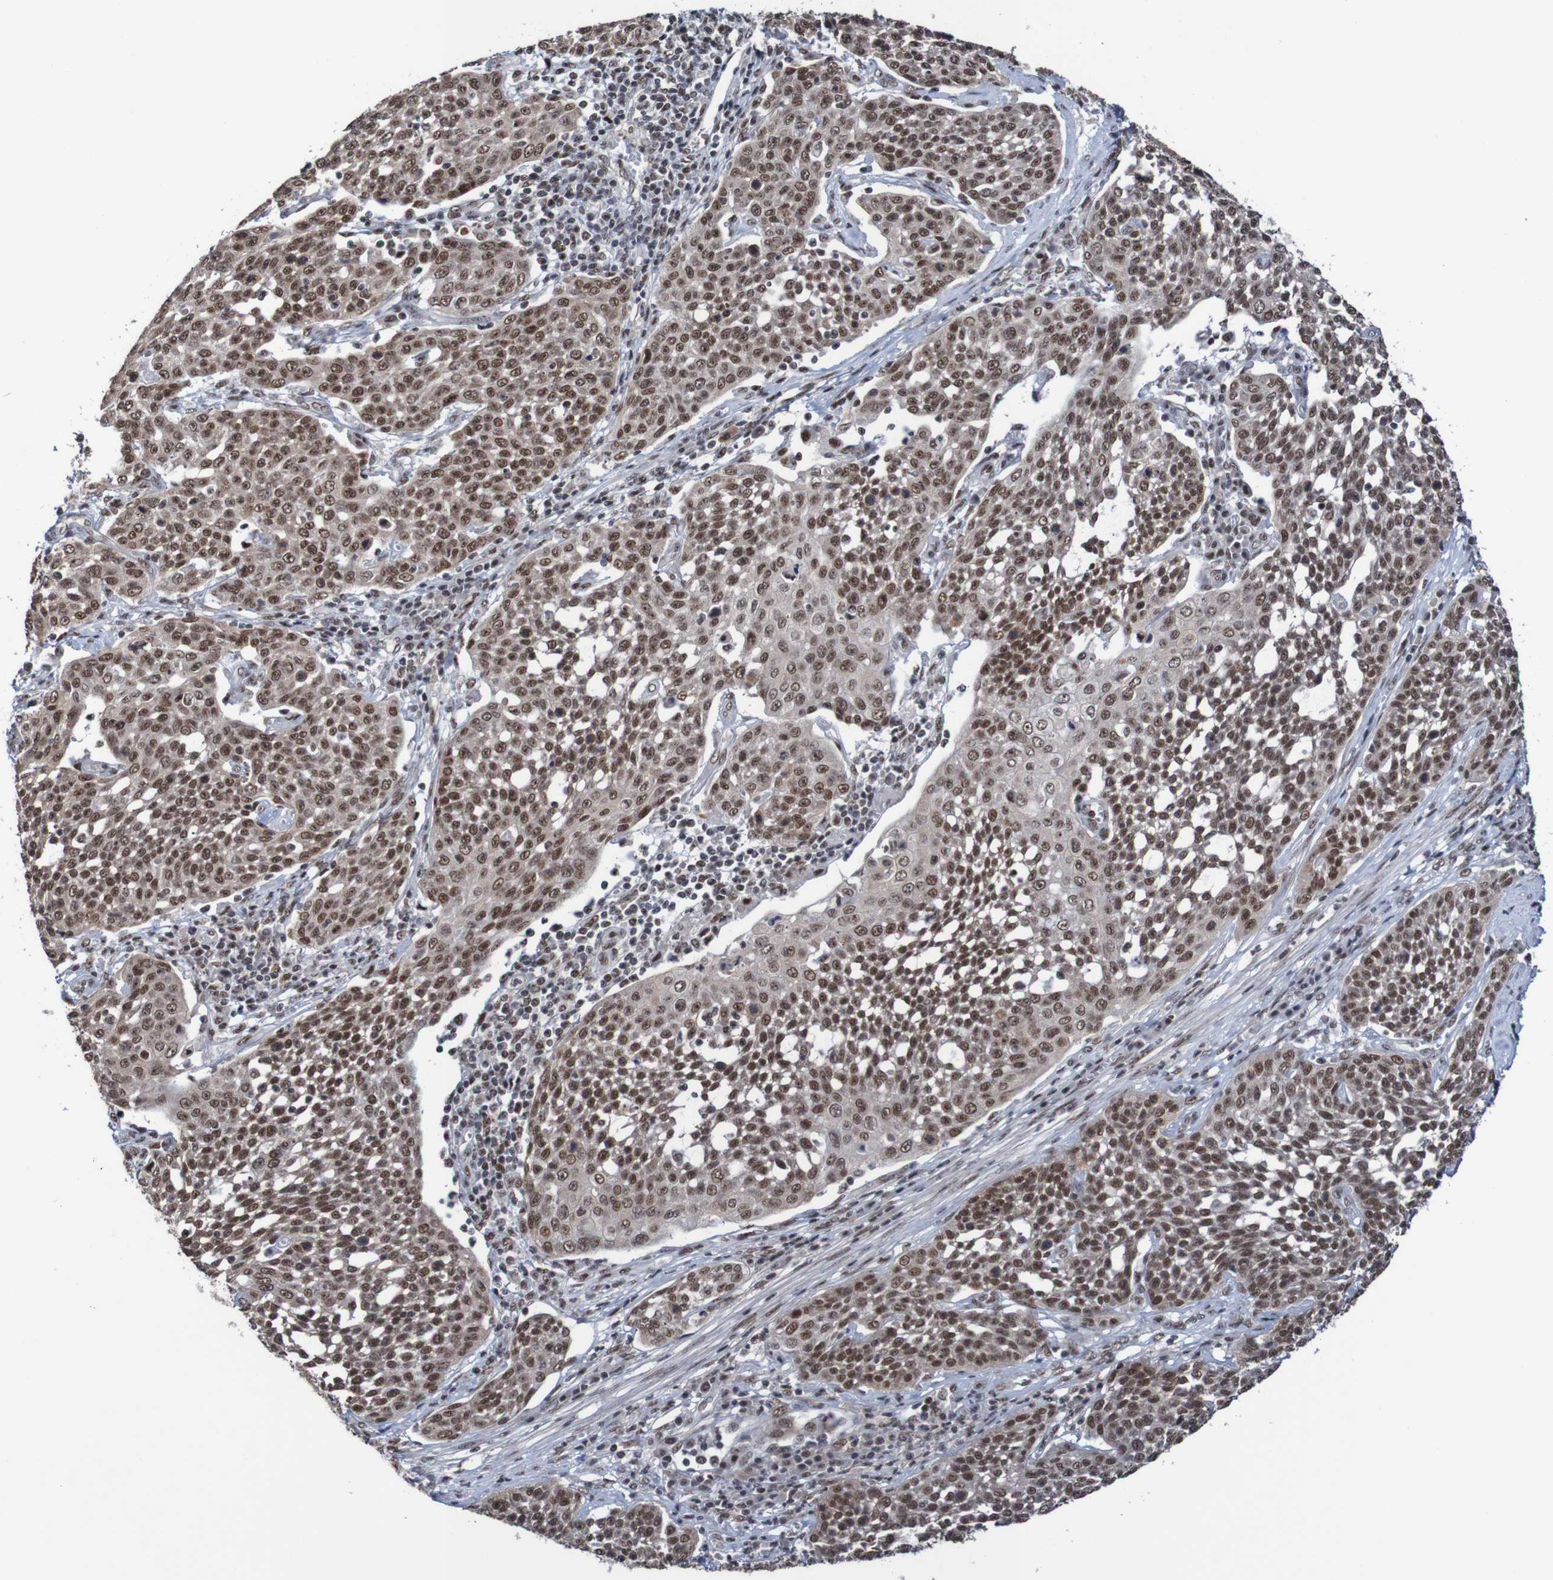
{"staining": {"intensity": "moderate", "quantity": ">75%", "location": "cytoplasmic/membranous,nuclear"}, "tissue": "cervical cancer", "cell_type": "Tumor cells", "image_type": "cancer", "snomed": [{"axis": "morphology", "description": "Squamous cell carcinoma, NOS"}, {"axis": "topography", "description": "Cervix"}], "caption": "Cervical cancer stained for a protein demonstrates moderate cytoplasmic/membranous and nuclear positivity in tumor cells.", "gene": "CDC5L", "patient": {"sex": "female", "age": 34}}